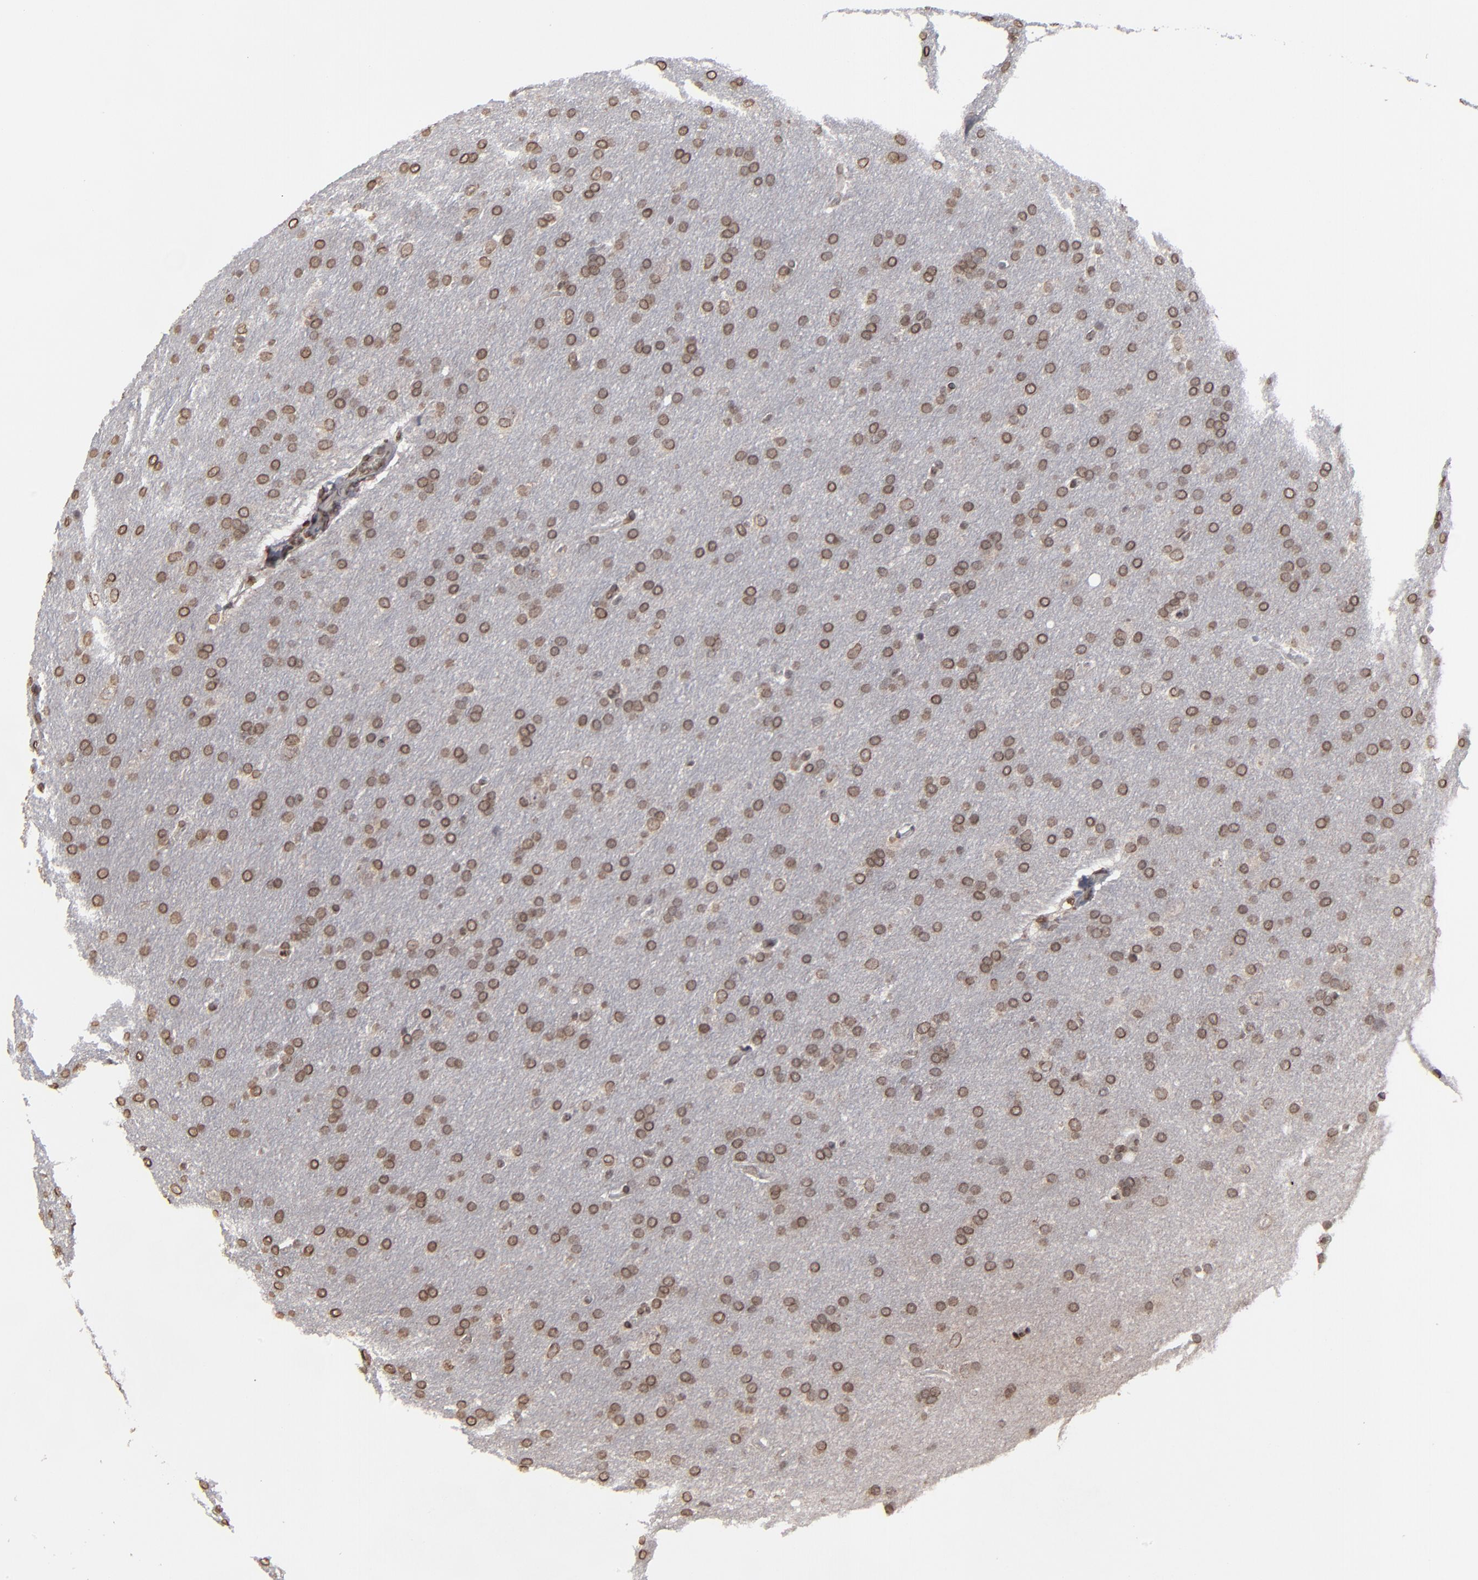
{"staining": {"intensity": "moderate", "quantity": "25%-75%", "location": "nuclear"}, "tissue": "glioma", "cell_type": "Tumor cells", "image_type": "cancer", "snomed": [{"axis": "morphology", "description": "Glioma, malignant, Low grade"}, {"axis": "topography", "description": "Brain"}], "caption": "IHC photomicrograph of neoplastic tissue: malignant low-grade glioma stained using immunohistochemistry shows medium levels of moderate protein expression localized specifically in the nuclear of tumor cells, appearing as a nuclear brown color.", "gene": "BAZ1A", "patient": {"sex": "female", "age": 32}}